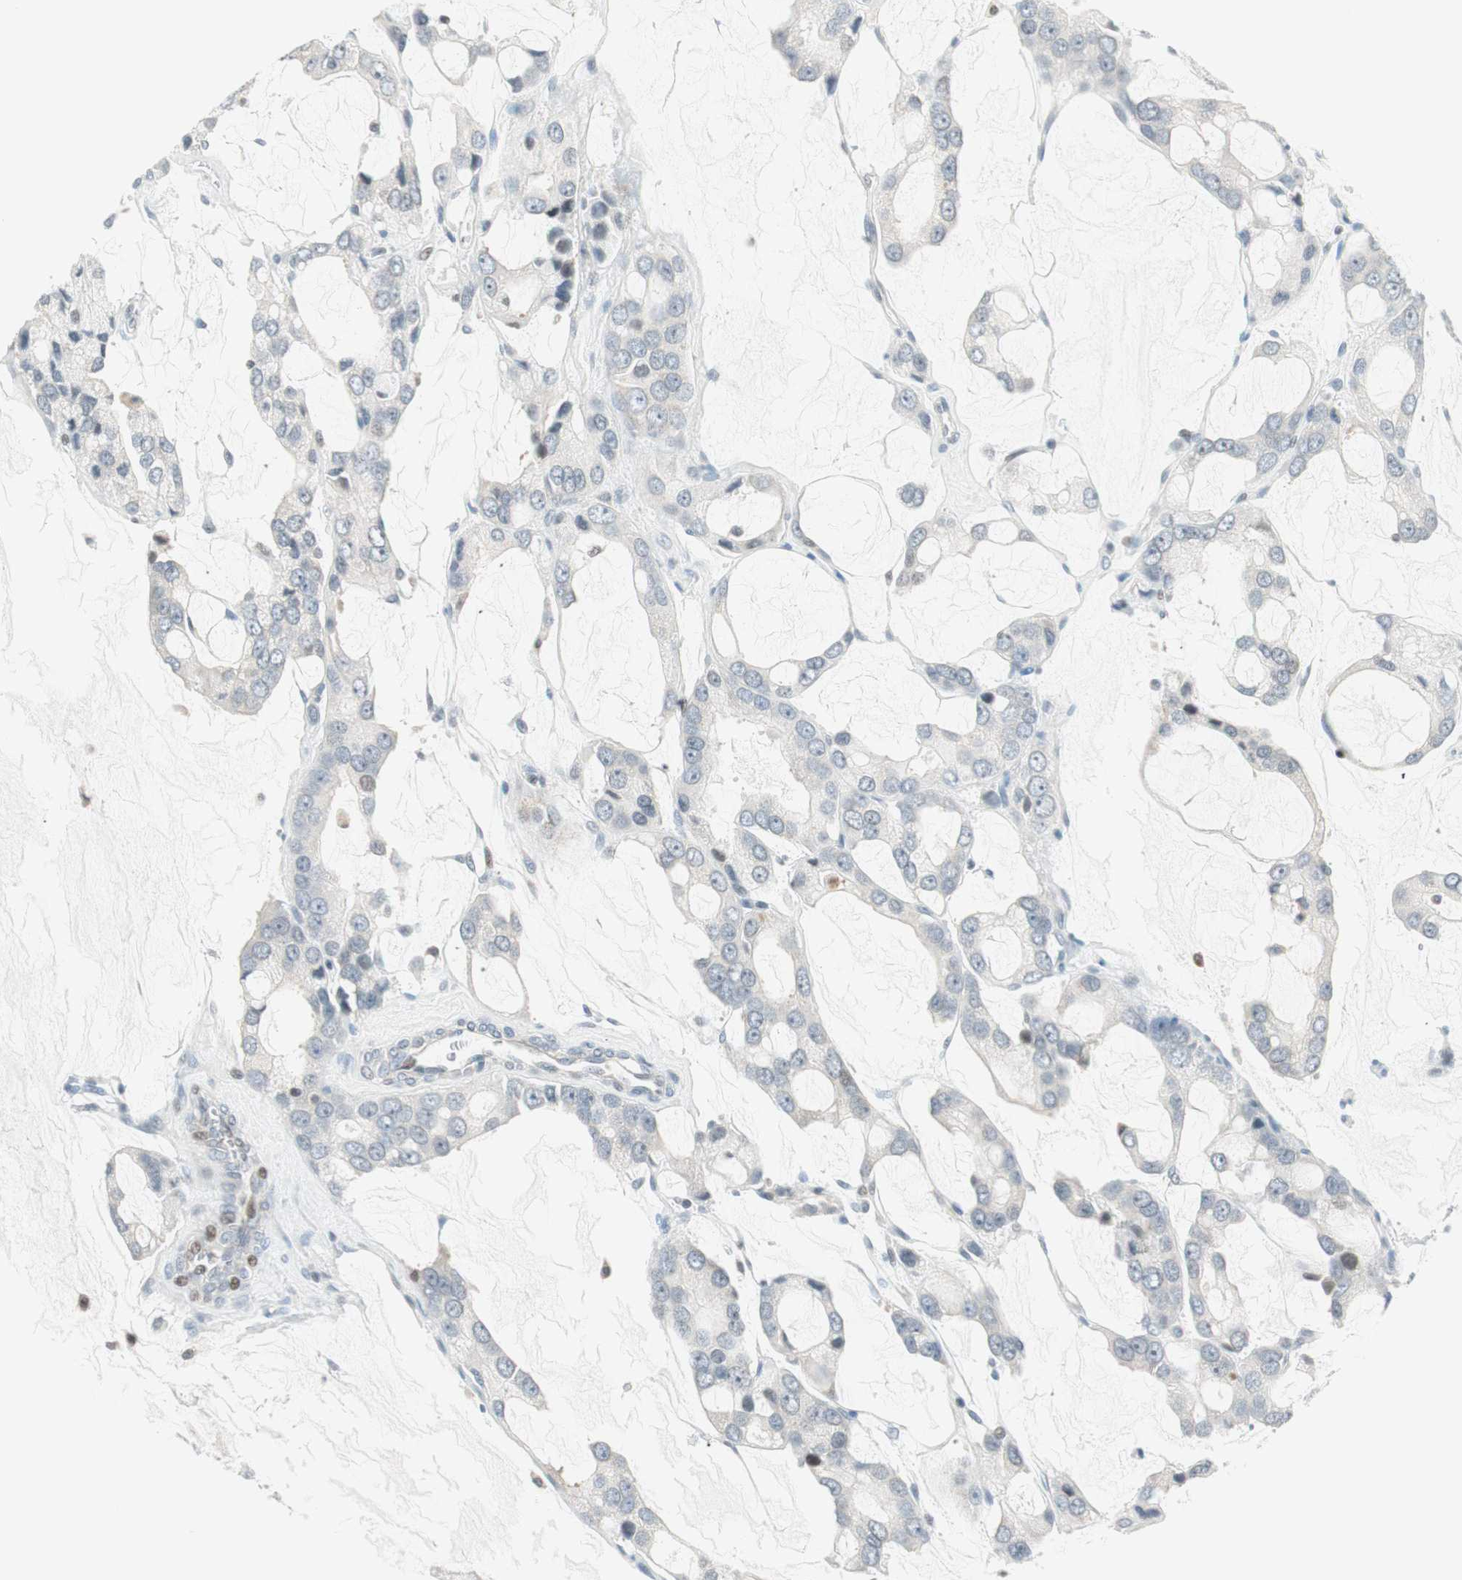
{"staining": {"intensity": "negative", "quantity": "none", "location": "none"}, "tissue": "prostate cancer", "cell_type": "Tumor cells", "image_type": "cancer", "snomed": [{"axis": "morphology", "description": "Adenocarcinoma, High grade"}, {"axis": "topography", "description": "Prostate"}], "caption": "Immunohistochemistry (IHC) image of prostate adenocarcinoma (high-grade) stained for a protein (brown), which reveals no positivity in tumor cells. The staining is performed using DAB brown chromogen with nuclei counter-stained in using hematoxylin.", "gene": "TPT1", "patient": {"sex": "male", "age": 67}}